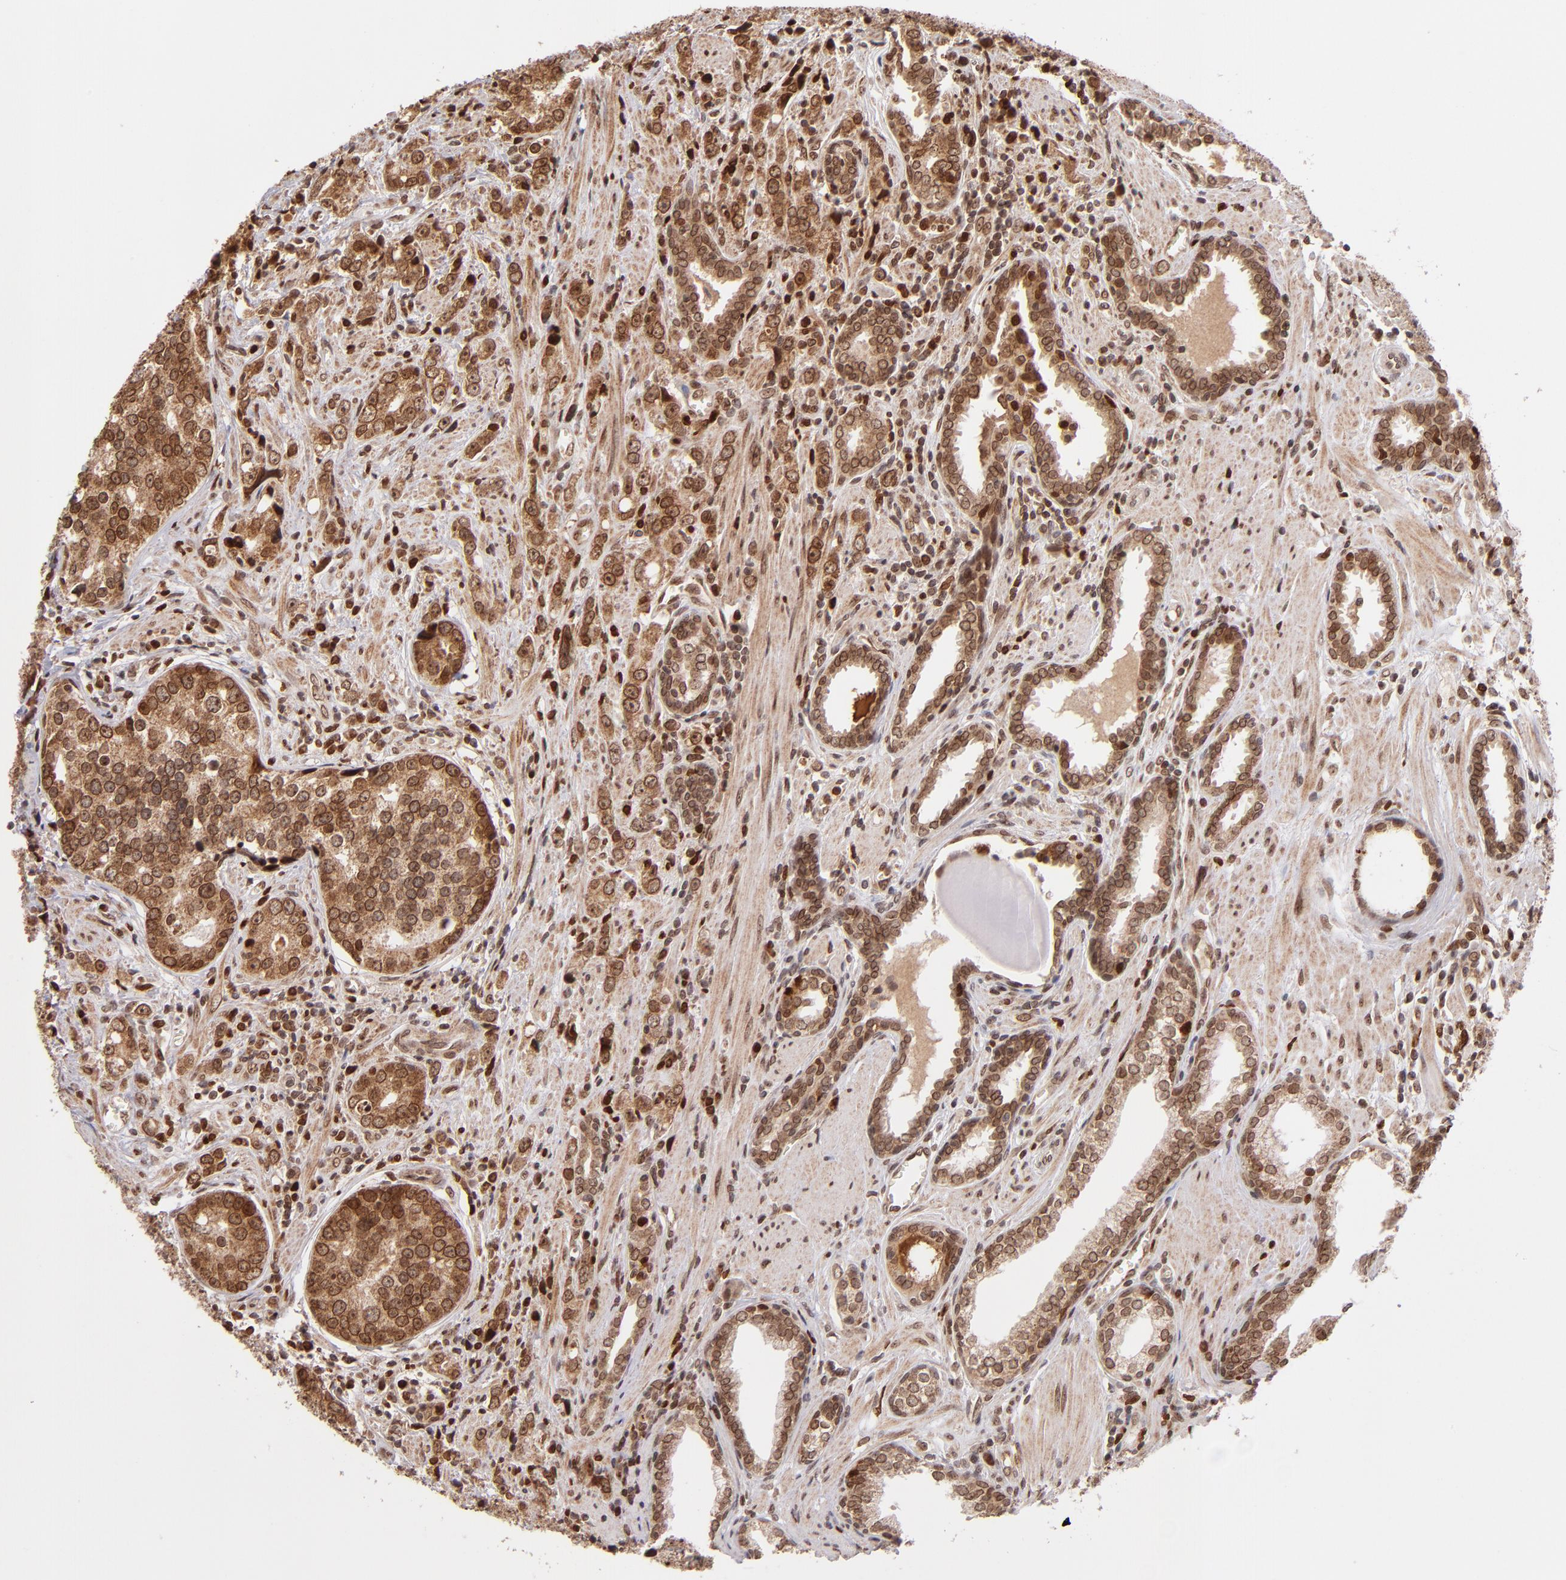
{"staining": {"intensity": "moderate", "quantity": ">75%", "location": "cytoplasmic/membranous,nuclear"}, "tissue": "prostate cancer", "cell_type": "Tumor cells", "image_type": "cancer", "snomed": [{"axis": "morphology", "description": "Adenocarcinoma, High grade"}, {"axis": "topography", "description": "Prostate"}], "caption": "Protein expression analysis of prostate cancer (high-grade adenocarcinoma) demonstrates moderate cytoplasmic/membranous and nuclear positivity in about >75% of tumor cells. (Brightfield microscopy of DAB IHC at high magnification).", "gene": "TOP1MT", "patient": {"sex": "male", "age": 71}}